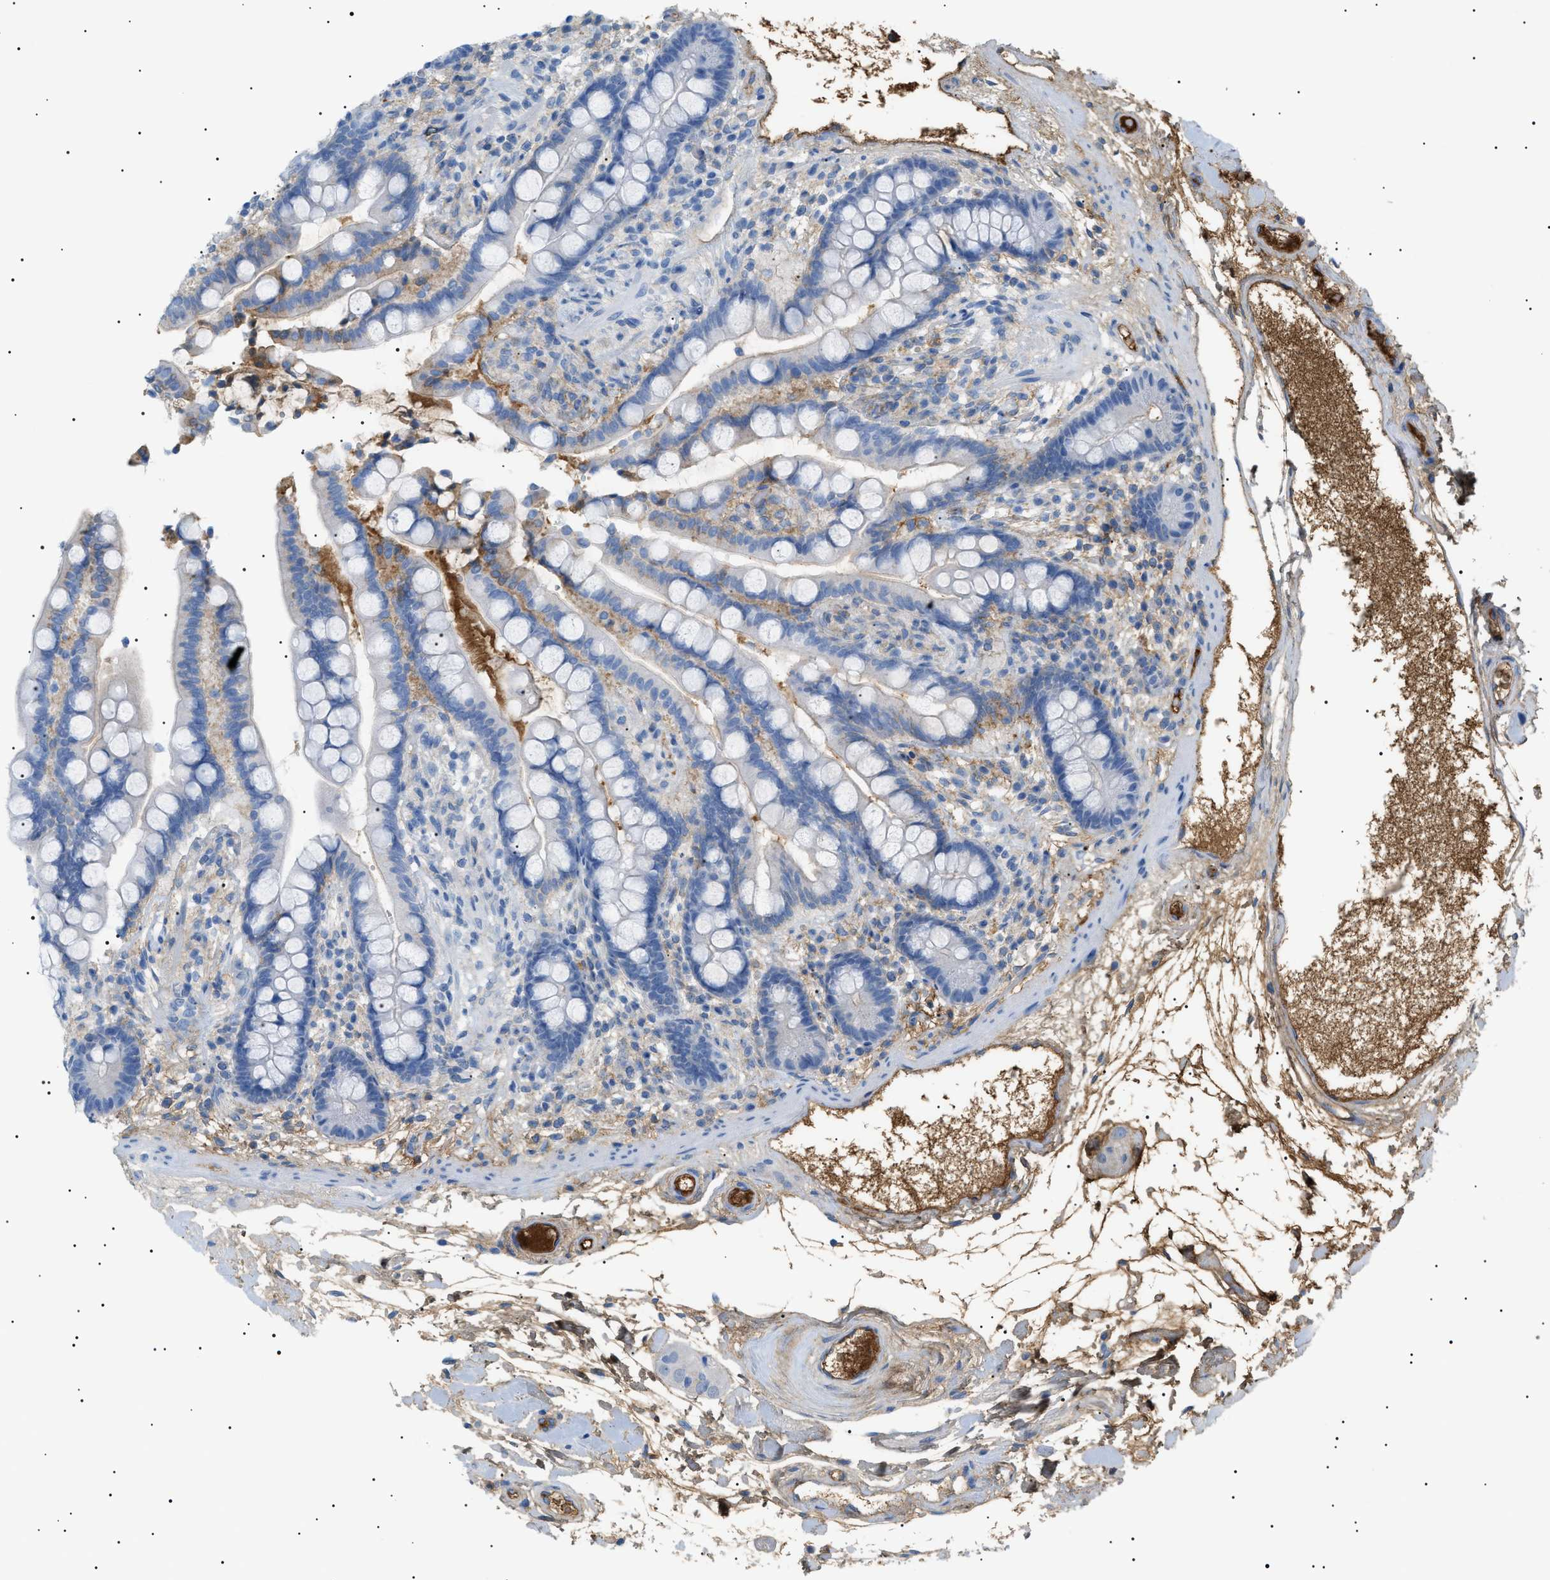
{"staining": {"intensity": "negative", "quantity": "none", "location": "none"}, "tissue": "colon", "cell_type": "Endothelial cells", "image_type": "normal", "snomed": [{"axis": "morphology", "description": "Normal tissue, NOS"}, {"axis": "topography", "description": "Colon"}], "caption": "The histopathology image shows no staining of endothelial cells in benign colon. (DAB (3,3'-diaminobenzidine) immunohistochemistry, high magnification).", "gene": "LPA", "patient": {"sex": "male", "age": 73}}